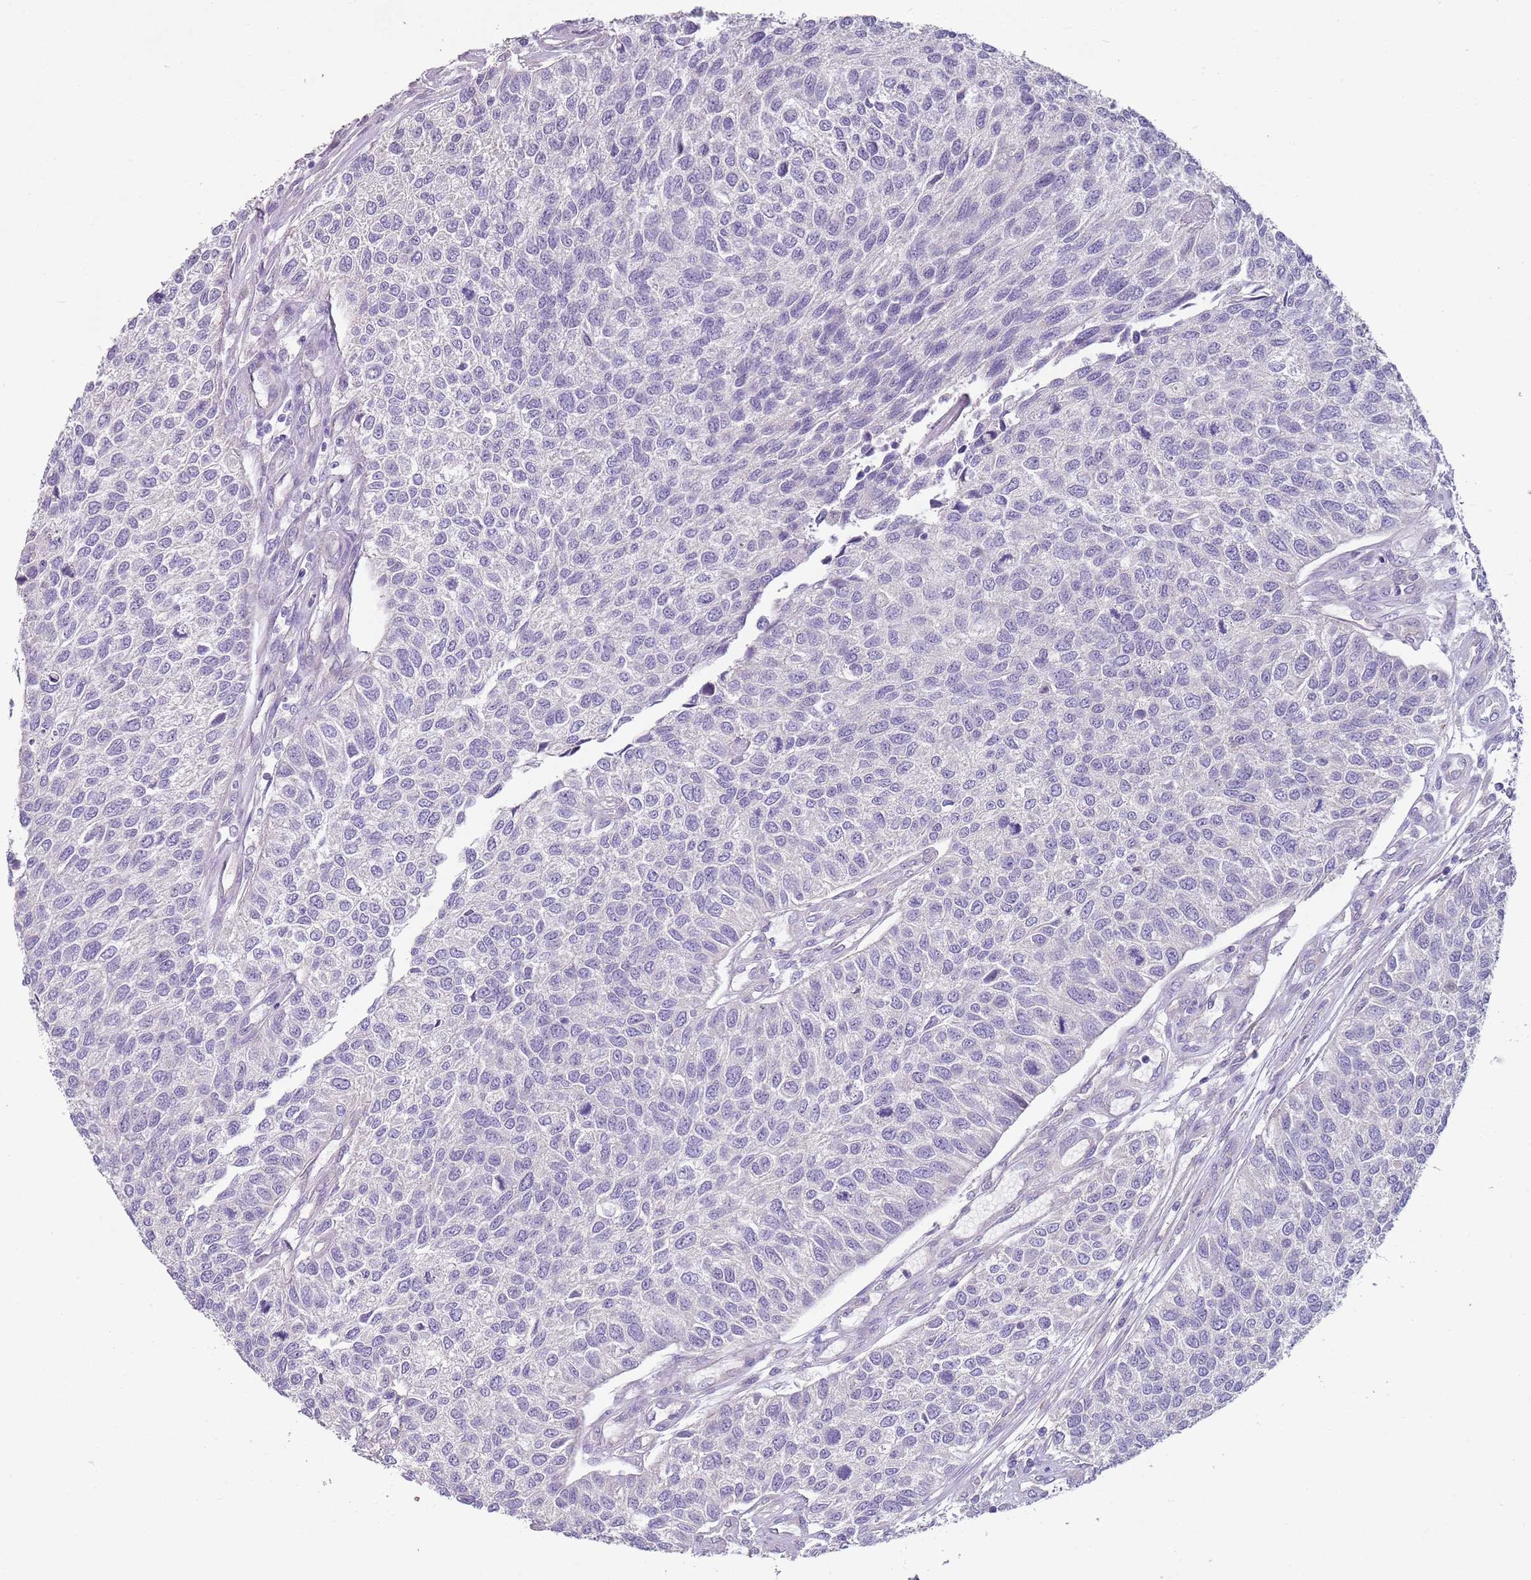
{"staining": {"intensity": "negative", "quantity": "none", "location": "none"}, "tissue": "urothelial cancer", "cell_type": "Tumor cells", "image_type": "cancer", "snomed": [{"axis": "morphology", "description": "Urothelial carcinoma, NOS"}, {"axis": "topography", "description": "Urinary bladder"}], "caption": "A high-resolution photomicrograph shows immunohistochemistry (IHC) staining of transitional cell carcinoma, which shows no significant staining in tumor cells.", "gene": "ZNF583", "patient": {"sex": "male", "age": 55}}